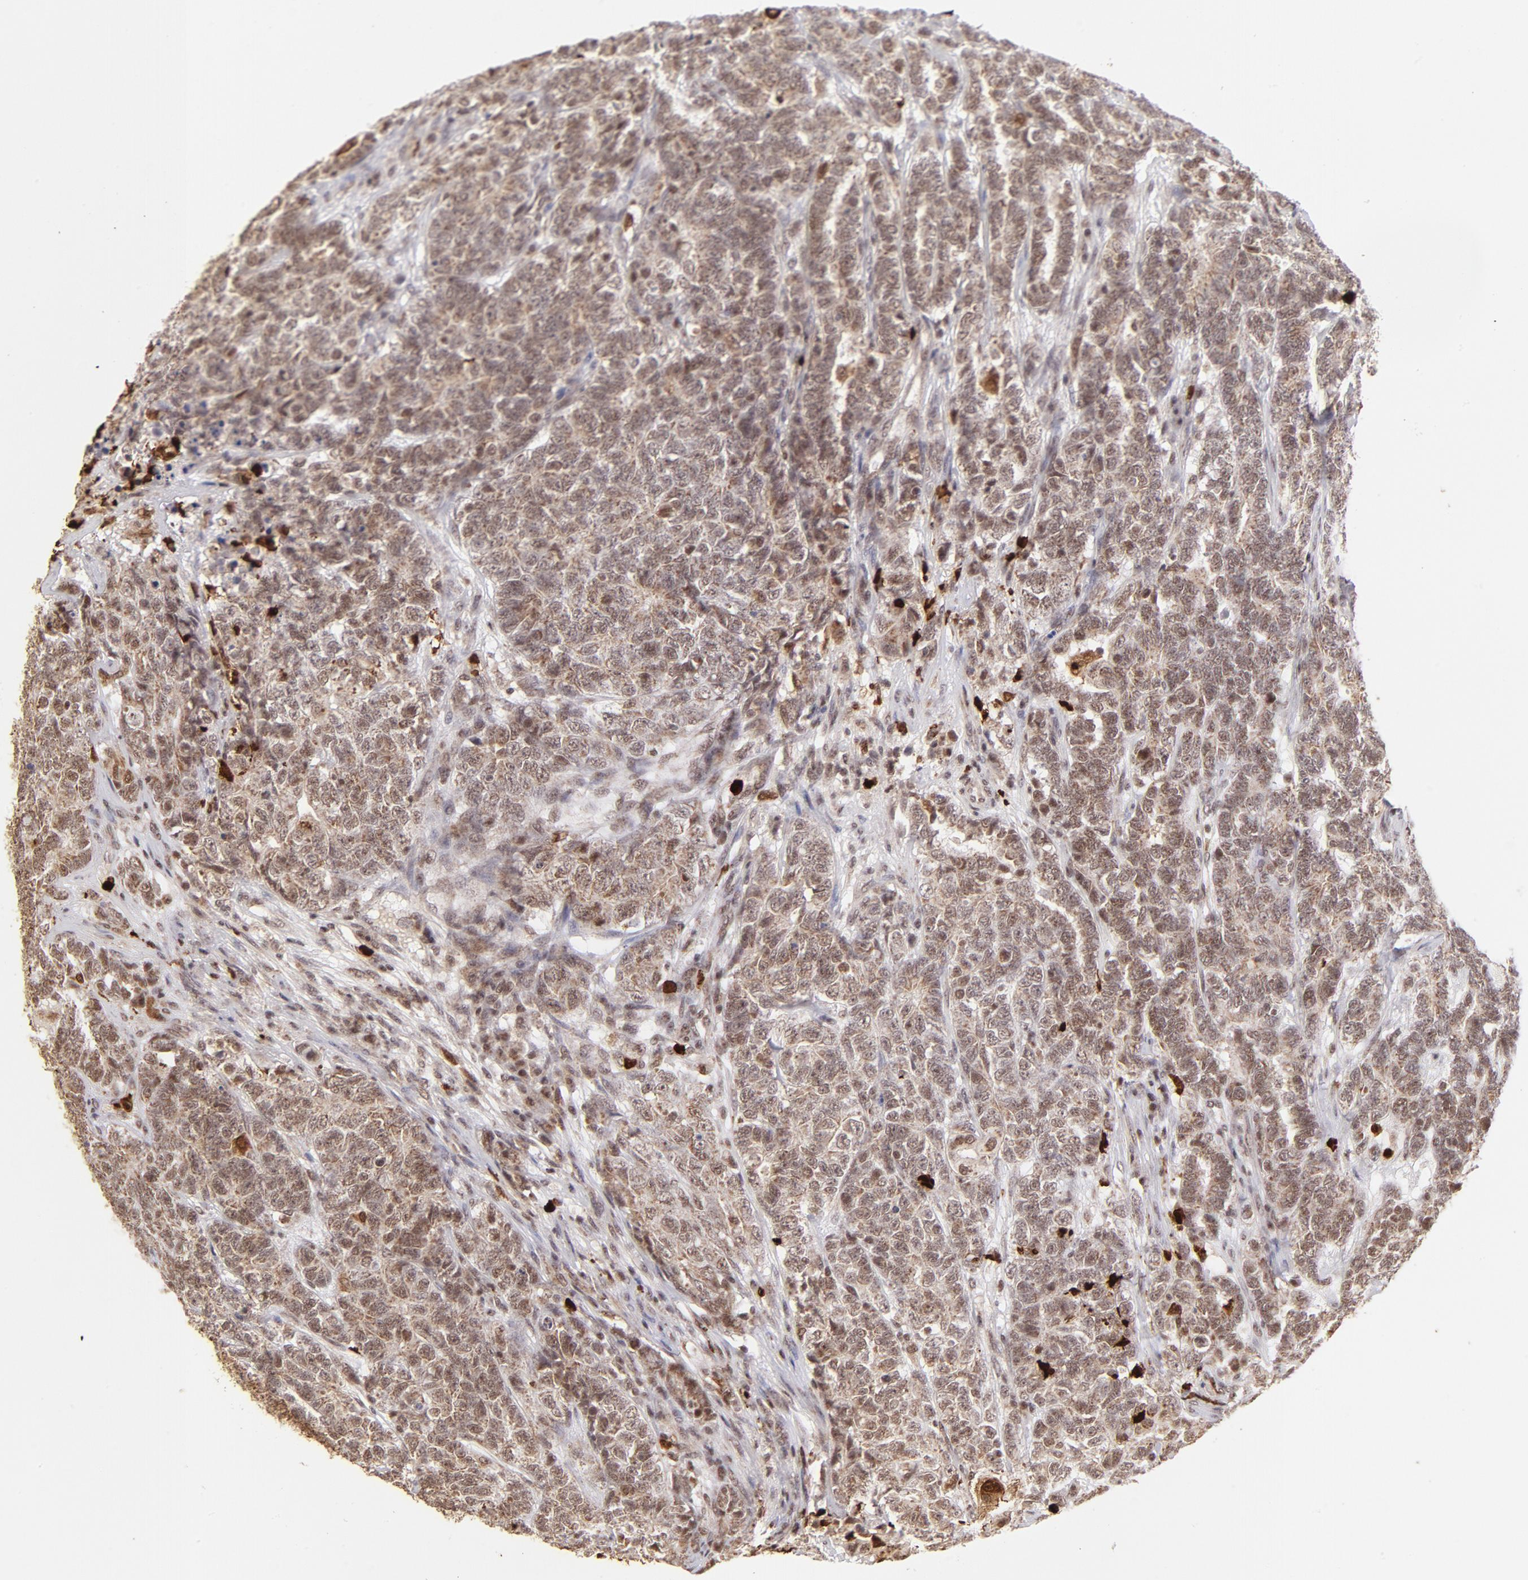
{"staining": {"intensity": "weak", "quantity": ">75%", "location": "cytoplasmic/membranous,nuclear"}, "tissue": "testis cancer", "cell_type": "Tumor cells", "image_type": "cancer", "snomed": [{"axis": "morphology", "description": "Carcinoma, Embryonal, NOS"}, {"axis": "topography", "description": "Testis"}], "caption": "Testis embryonal carcinoma was stained to show a protein in brown. There is low levels of weak cytoplasmic/membranous and nuclear staining in approximately >75% of tumor cells.", "gene": "ZFX", "patient": {"sex": "male", "age": 26}}